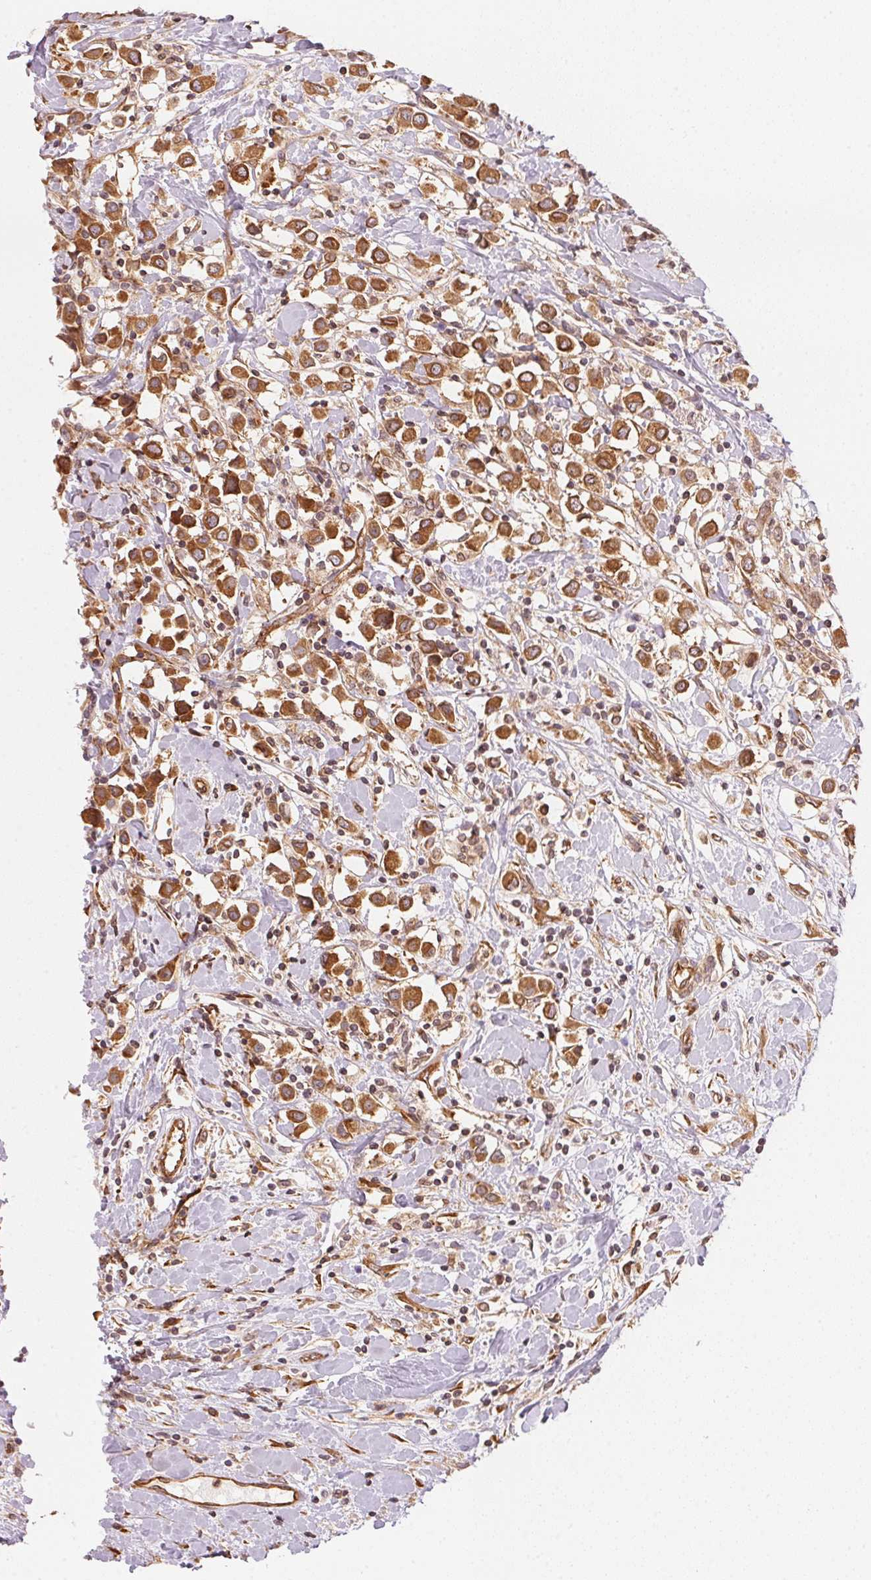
{"staining": {"intensity": "strong", "quantity": ">75%", "location": "cytoplasmic/membranous"}, "tissue": "breast cancer", "cell_type": "Tumor cells", "image_type": "cancer", "snomed": [{"axis": "morphology", "description": "Duct carcinoma"}, {"axis": "topography", "description": "Breast"}], "caption": "High-magnification brightfield microscopy of intraductal carcinoma (breast) stained with DAB (3,3'-diaminobenzidine) (brown) and counterstained with hematoxylin (blue). tumor cells exhibit strong cytoplasmic/membranous positivity is seen in approximately>75% of cells.", "gene": "STRN4", "patient": {"sex": "female", "age": 61}}